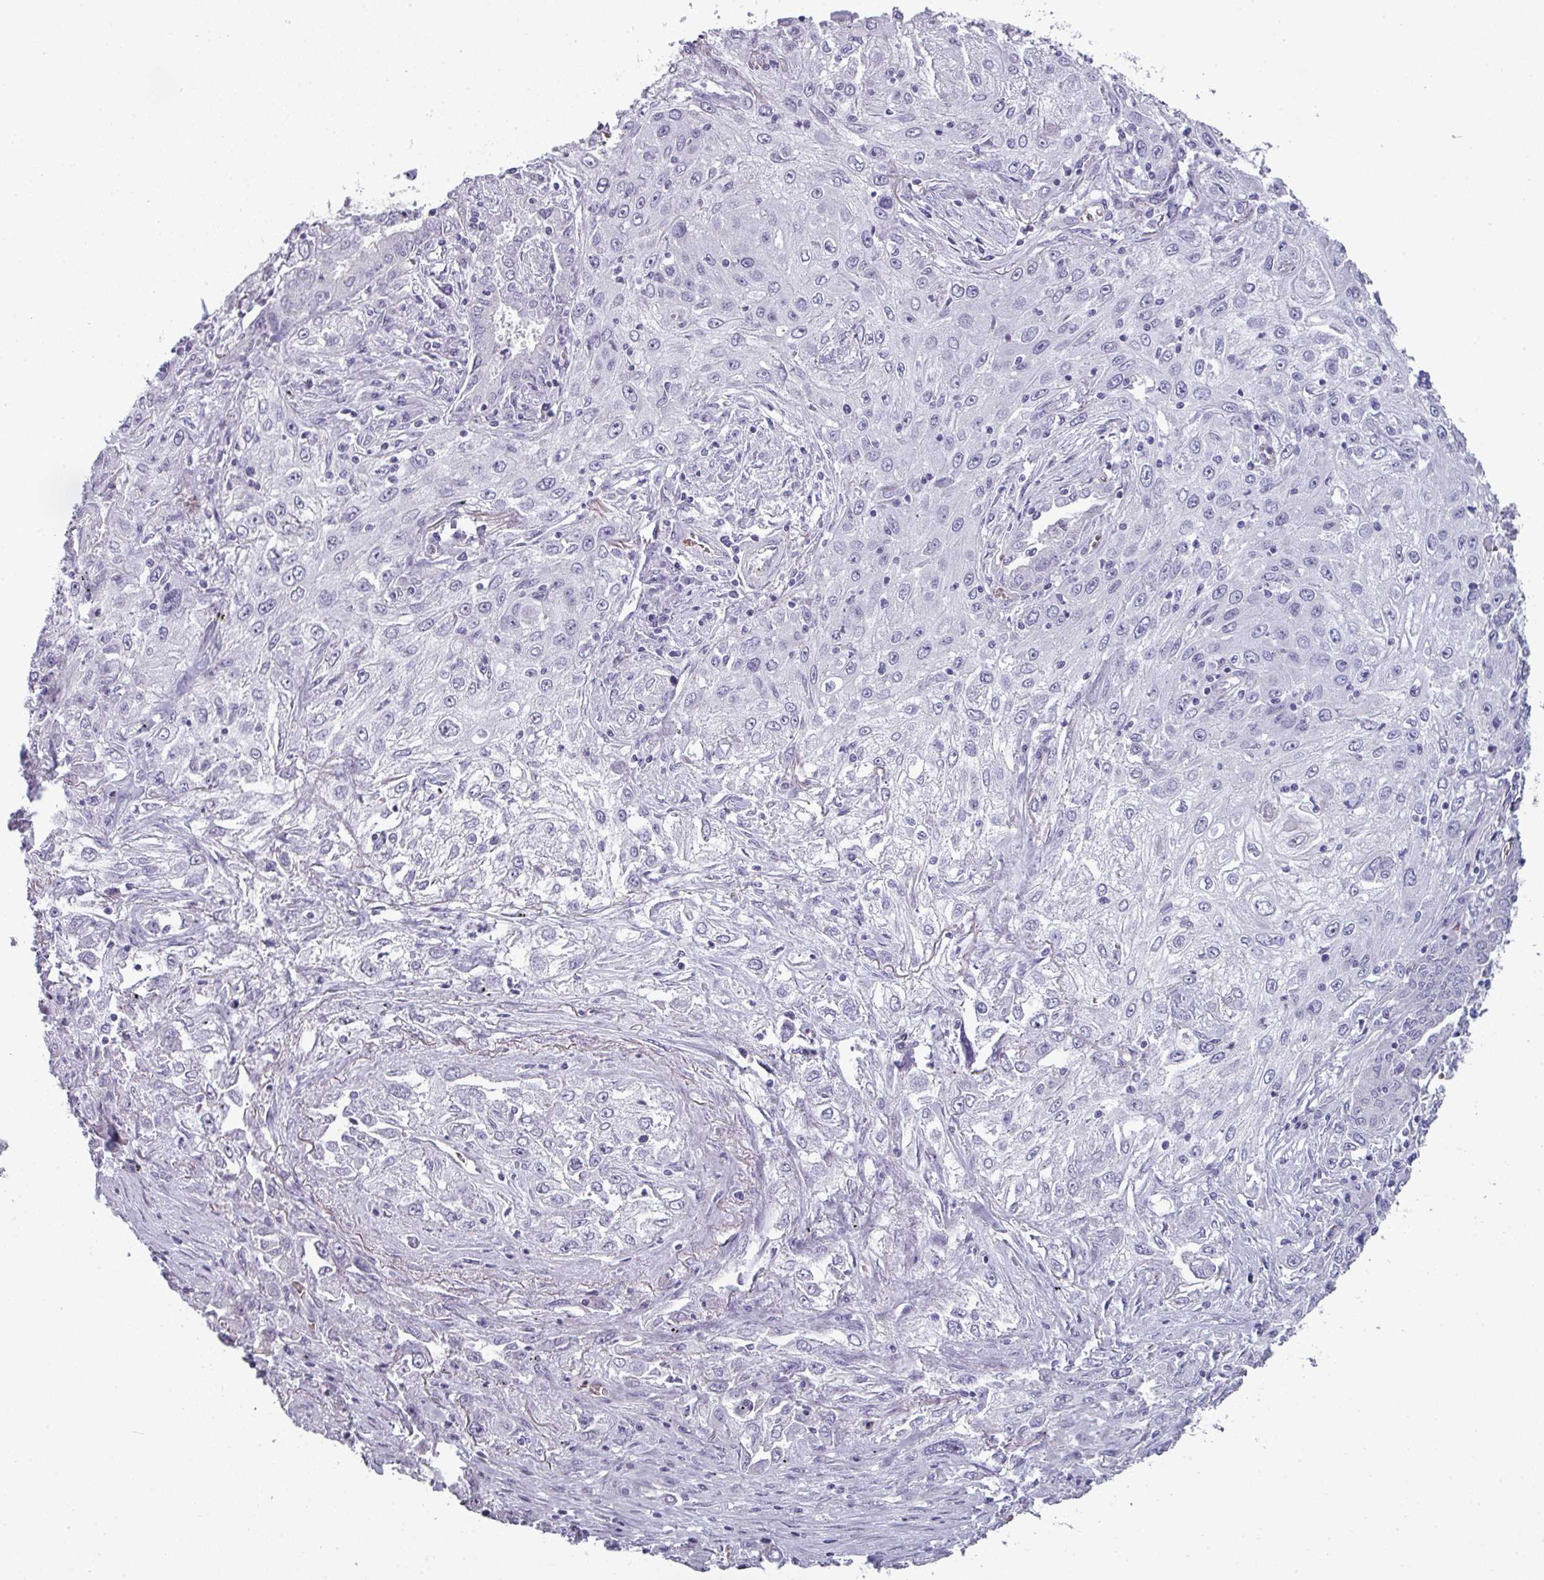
{"staining": {"intensity": "negative", "quantity": "none", "location": "none"}, "tissue": "lung cancer", "cell_type": "Tumor cells", "image_type": "cancer", "snomed": [{"axis": "morphology", "description": "Squamous cell carcinoma, NOS"}, {"axis": "topography", "description": "Lung"}], "caption": "The immunohistochemistry (IHC) histopathology image has no significant expression in tumor cells of lung cancer (squamous cell carcinoma) tissue.", "gene": "AREL1", "patient": {"sex": "female", "age": 69}}